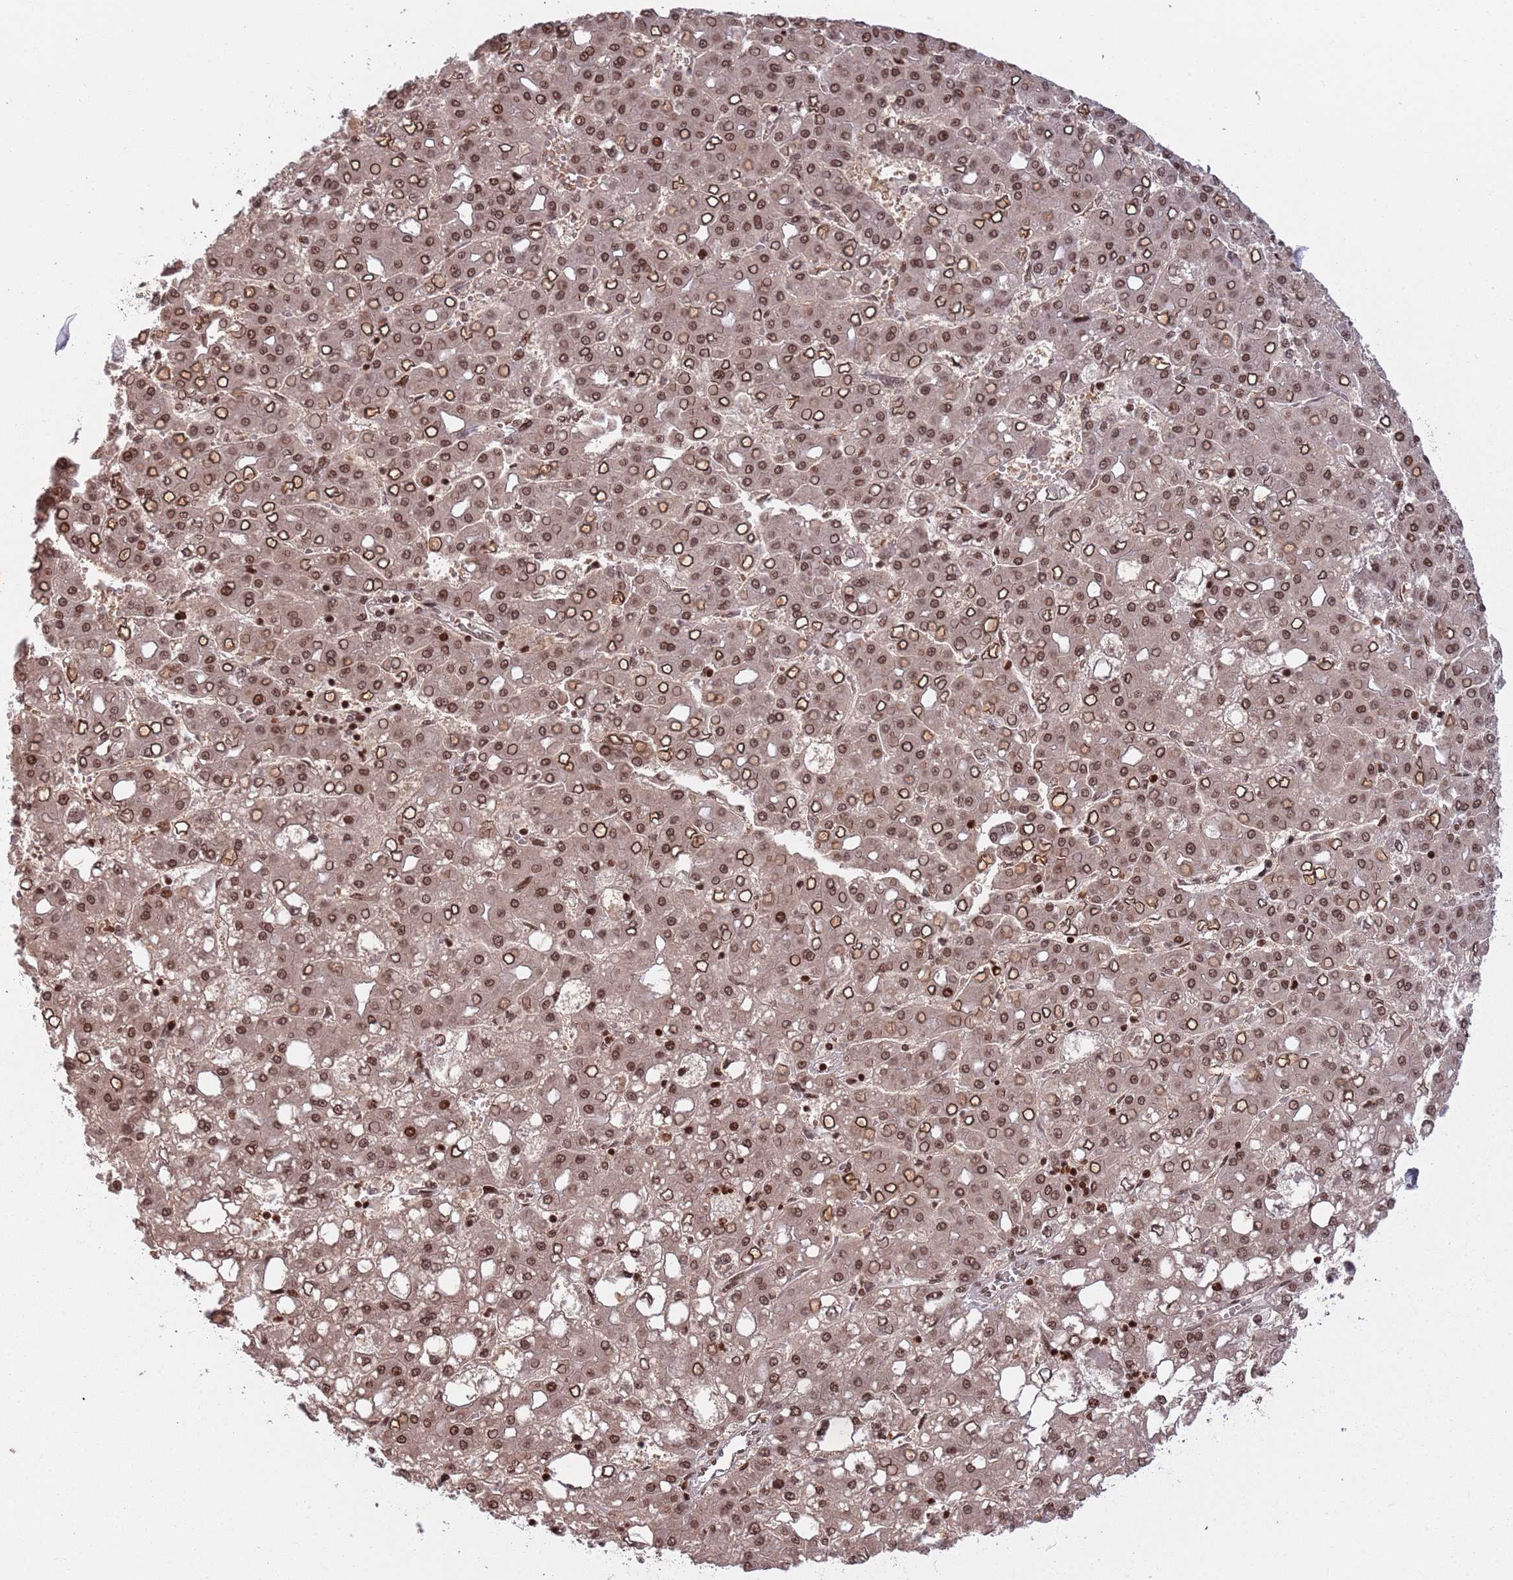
{"staining": {"intensity": "moderate", "quantity": ">75%", "location": "nuclear"}, "tissue": "liver cancer", "cell_type": "Tumor cells", "image_type": "cancer", "snomed": [{"axis": "morphology", "description": "Carcinoma, Hepatocellular, NOS"}, {"axis": "topography", "description": "Liver"}], "caption": "Immunohistochemistry (IHC) (DAB) staining of human liver hepatocellular carcinoma reveals moderate nuclear protein staining in approximately >75% of tumor cells. (brown staining indicates protein expression, while blue staining denotes nuclei).", "gene": "SH3RF3", "patient": {"sex": "male", "age": 65}}